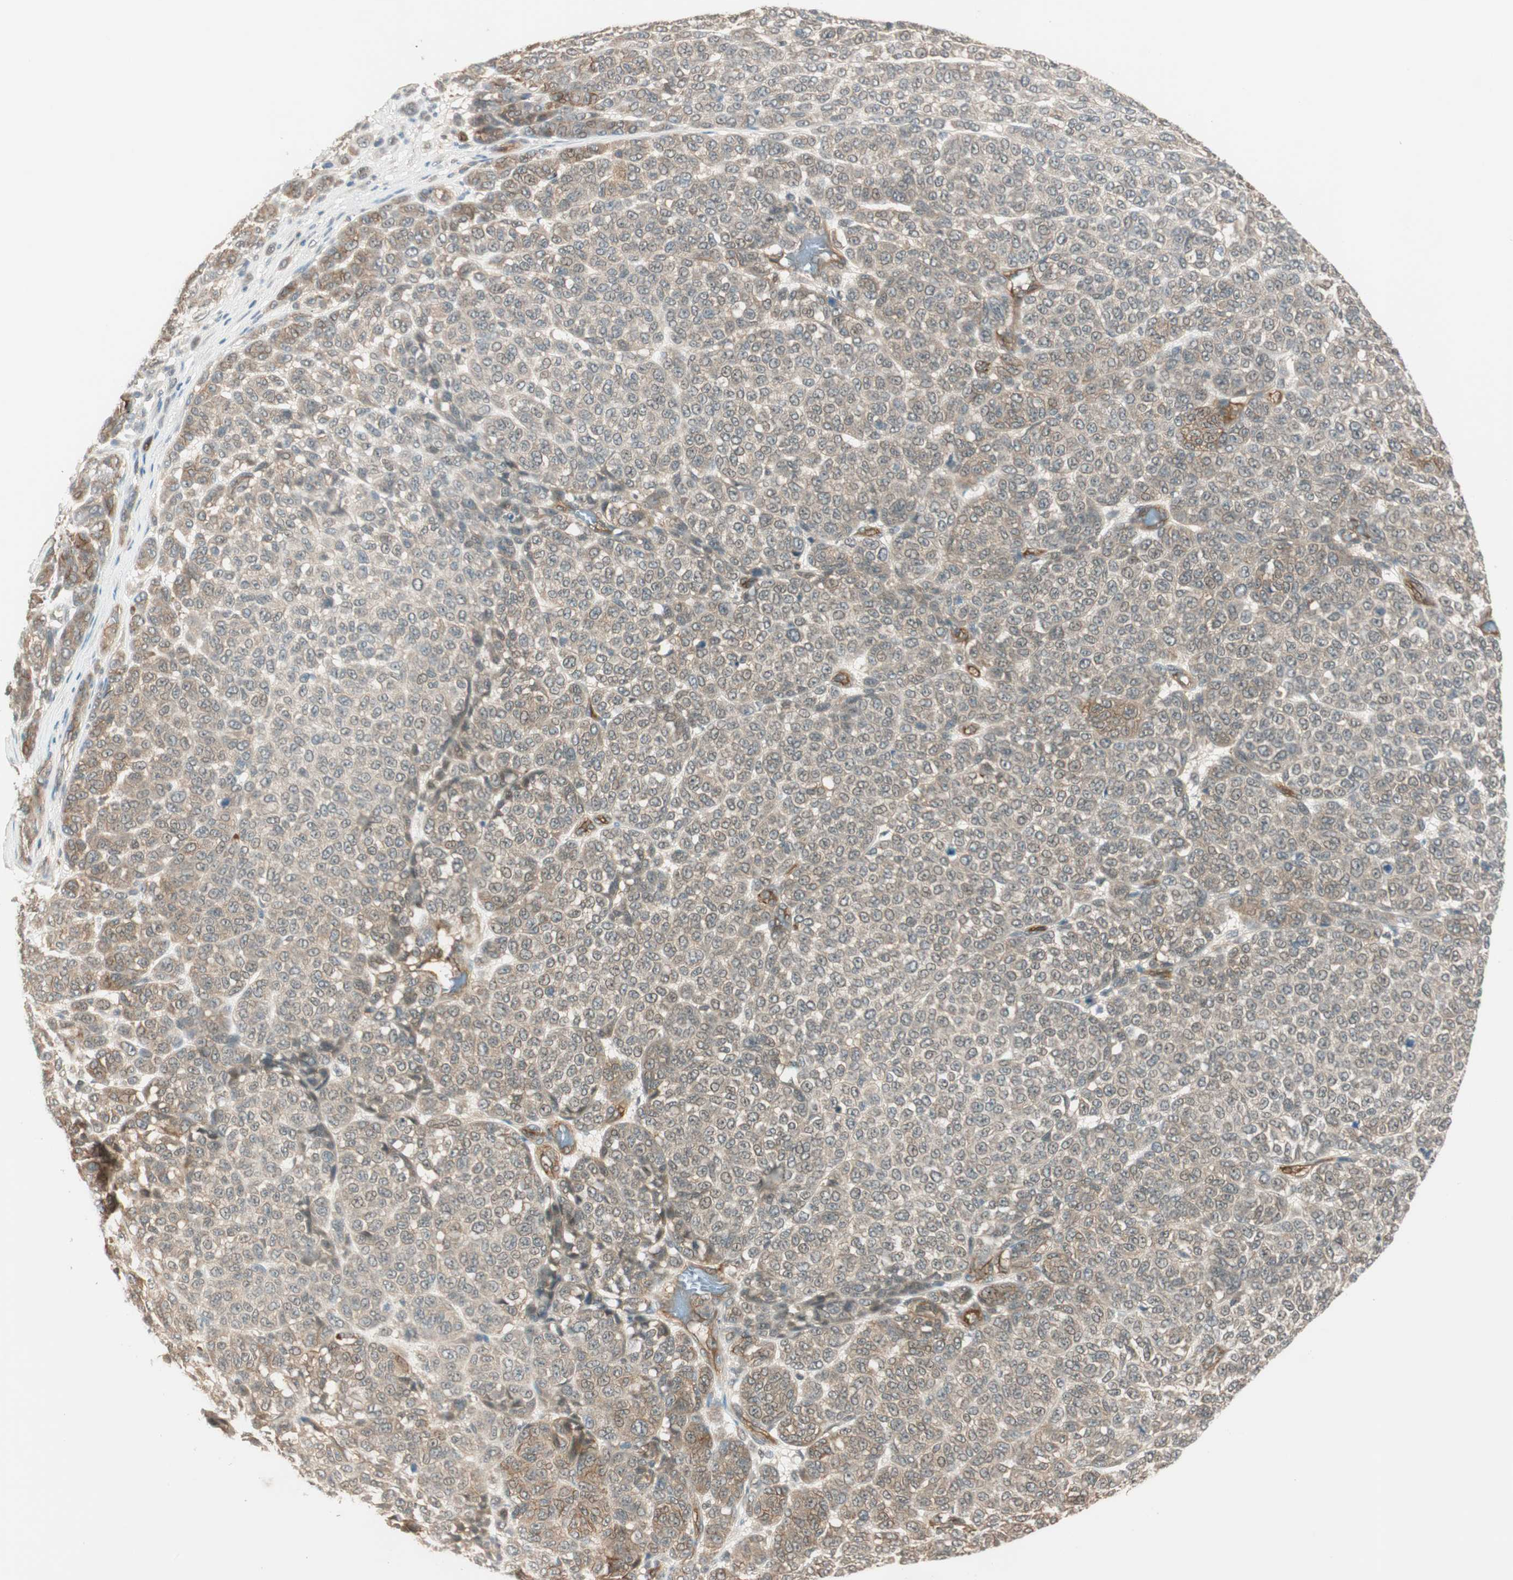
{"staining": {"intensity": "moderate", "quantity": "<25%", "location": "cytoplasmic/membranous"}, "tissue": "melanoma", "cell_type": "Tumor cells", "image_type": "cancer", "snomed": [{"axis": "morphology", "description": "Malignant melanoma, NOS"}, {"axis": "topography", "description": "Skin"}], "caption": "Human malignant melanoma stained with a brown dye exhibits moderate cytoplasmic/membranous positive staining in about <25% of tumor cells.", "gene": "PSMD8", "patient": {"sex": "male", "age": 59}}